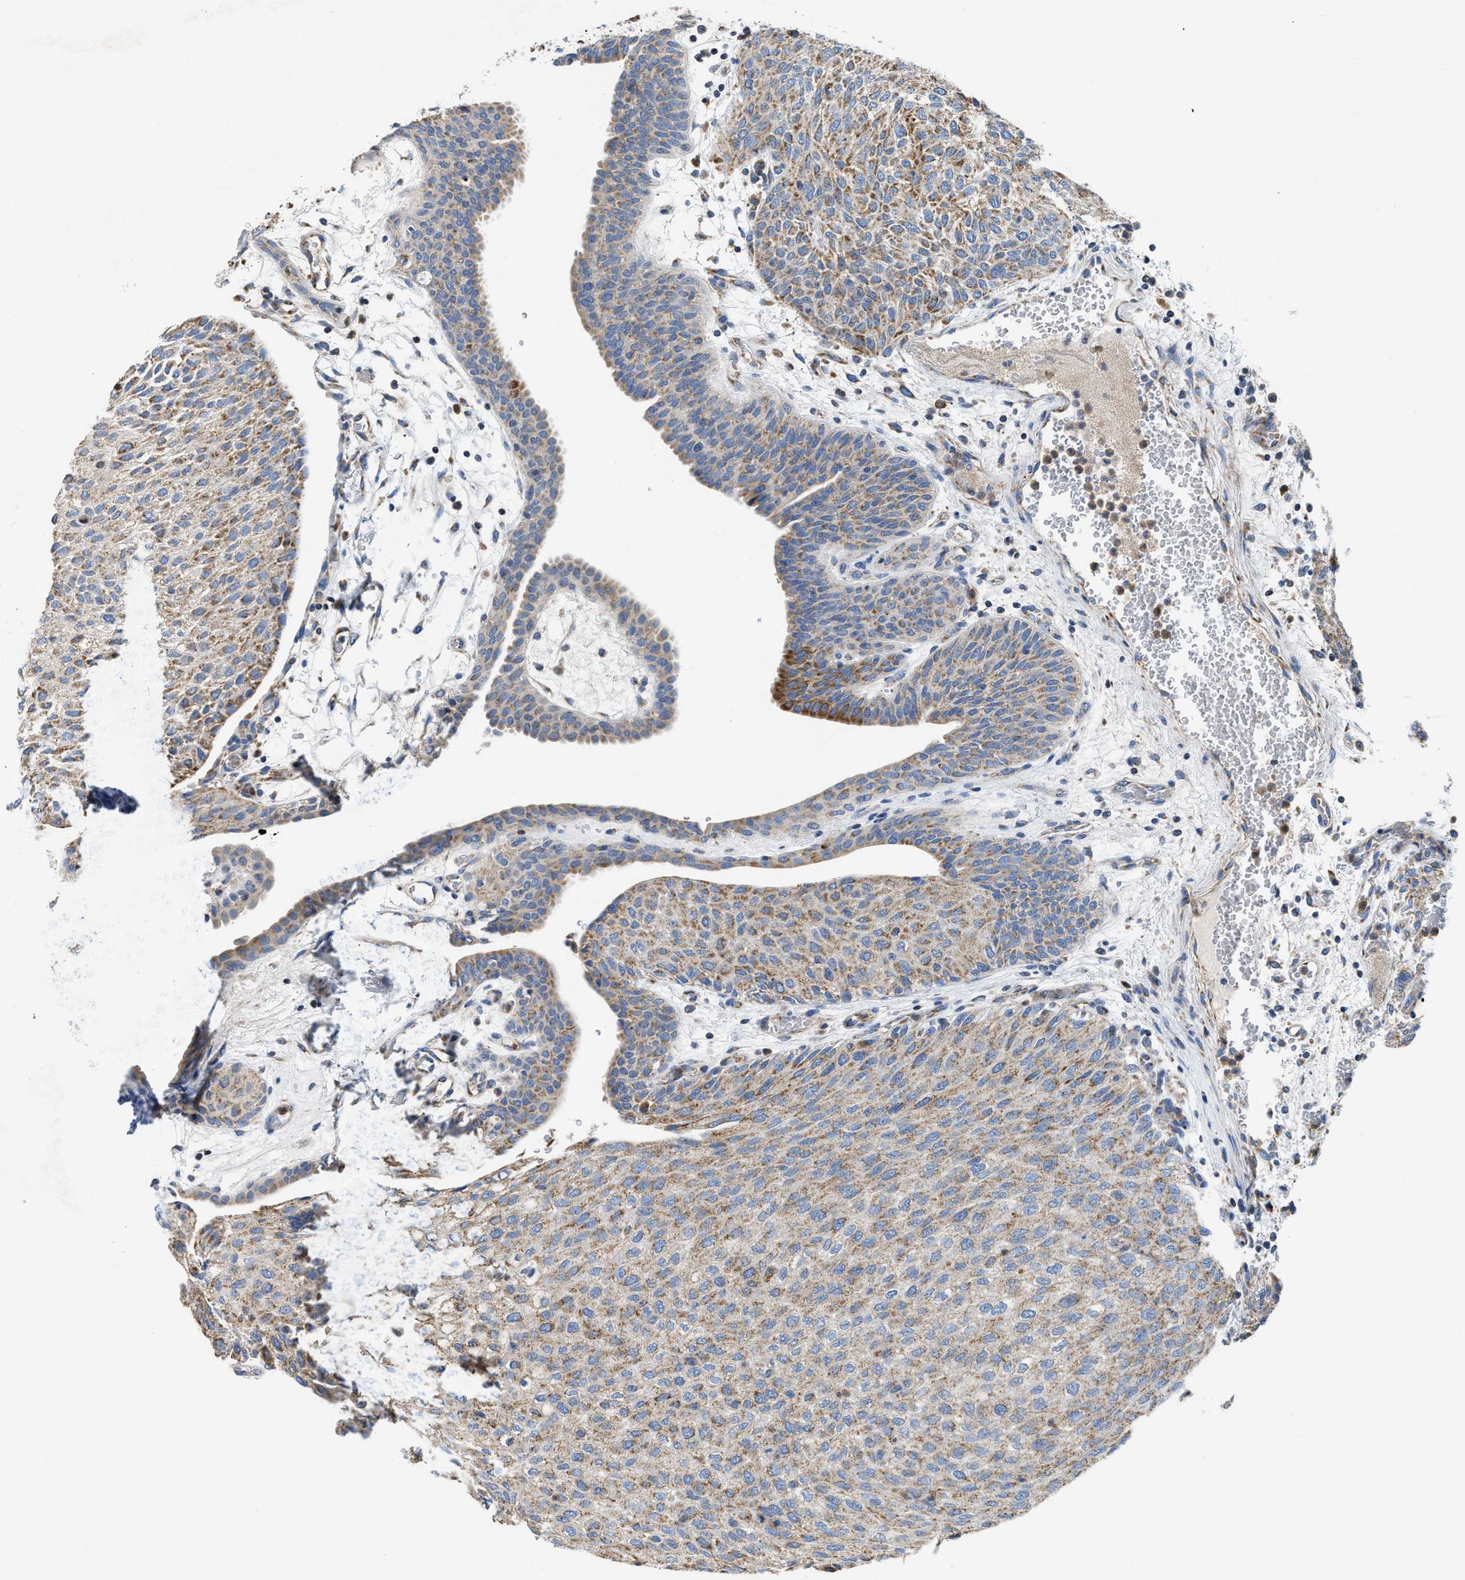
{"staining": {"intensity": "moderate", "quantity": ">75%", "location": "cytoplasmic/membranous"}, "tissue": "urothelial cancer", "cell_type": "Tumor cells", "image_type": "cancer", "snomed": [{"axis": "morphology", "description": "Urothelial carcinoma, Low grade"}, {"axis": "morphology", "description": "Urothelial carcinoma, High grade"}, {"axis": "topography", "description": "Urinary bladder"}], "caption": "Urothelial carcinoma (low-grade) stained with a protein marker shows moderate staining in tumor cells.", "gene": "SLC25A13", "patient": {"sex": "male", "age": 35}}